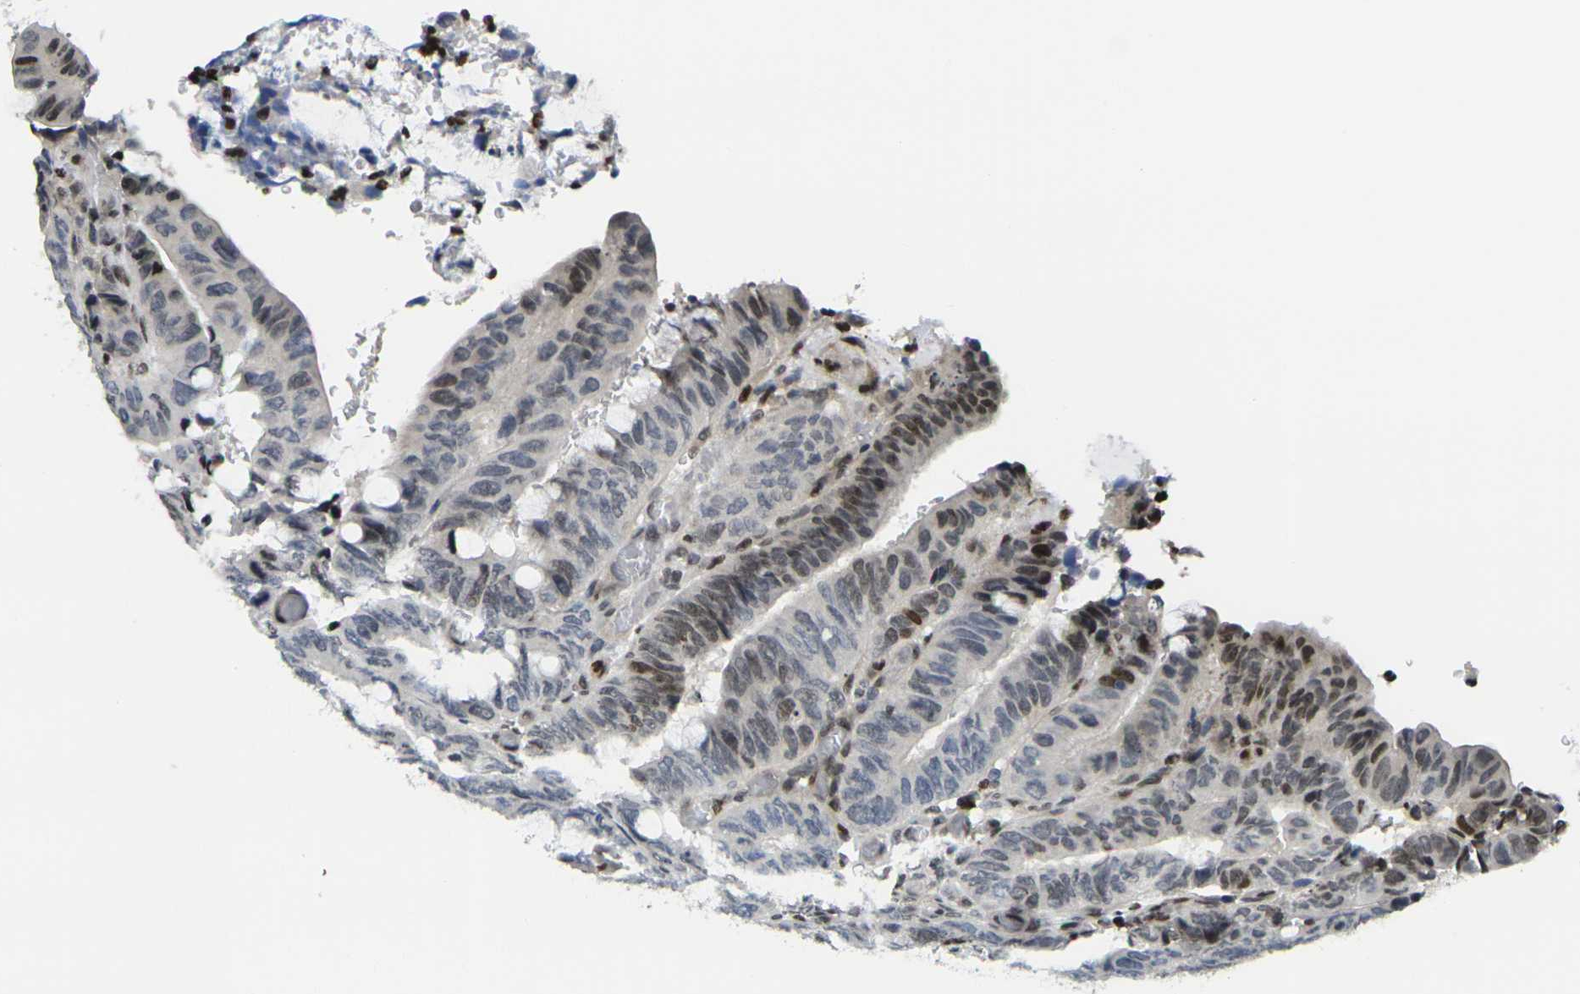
{"staining": {"intensity": "moderate", "quantity": "<25%", "location": "nuclear"}, "tissue": "colorectal cancer", "cell_type": "Tumor cells", "image_type": "cancer", "snomed": [{"axis": "morphology", "description": "Normal tissue, NOS"}, {"axis": "morphology", "description": "Adenocarcinoma, NOS"}, {"axis": "topography", "description": "Rectum"}, {"axis": "topography", "description": "Peripheral nerve tissue"}], "caption": "Human colorectal cancer (adenocarcinoma) stained with a protein marker shows moderate staining in tumor cells.", "gene": "H1-10", "patient": {"sex": "male", "age": 92}}